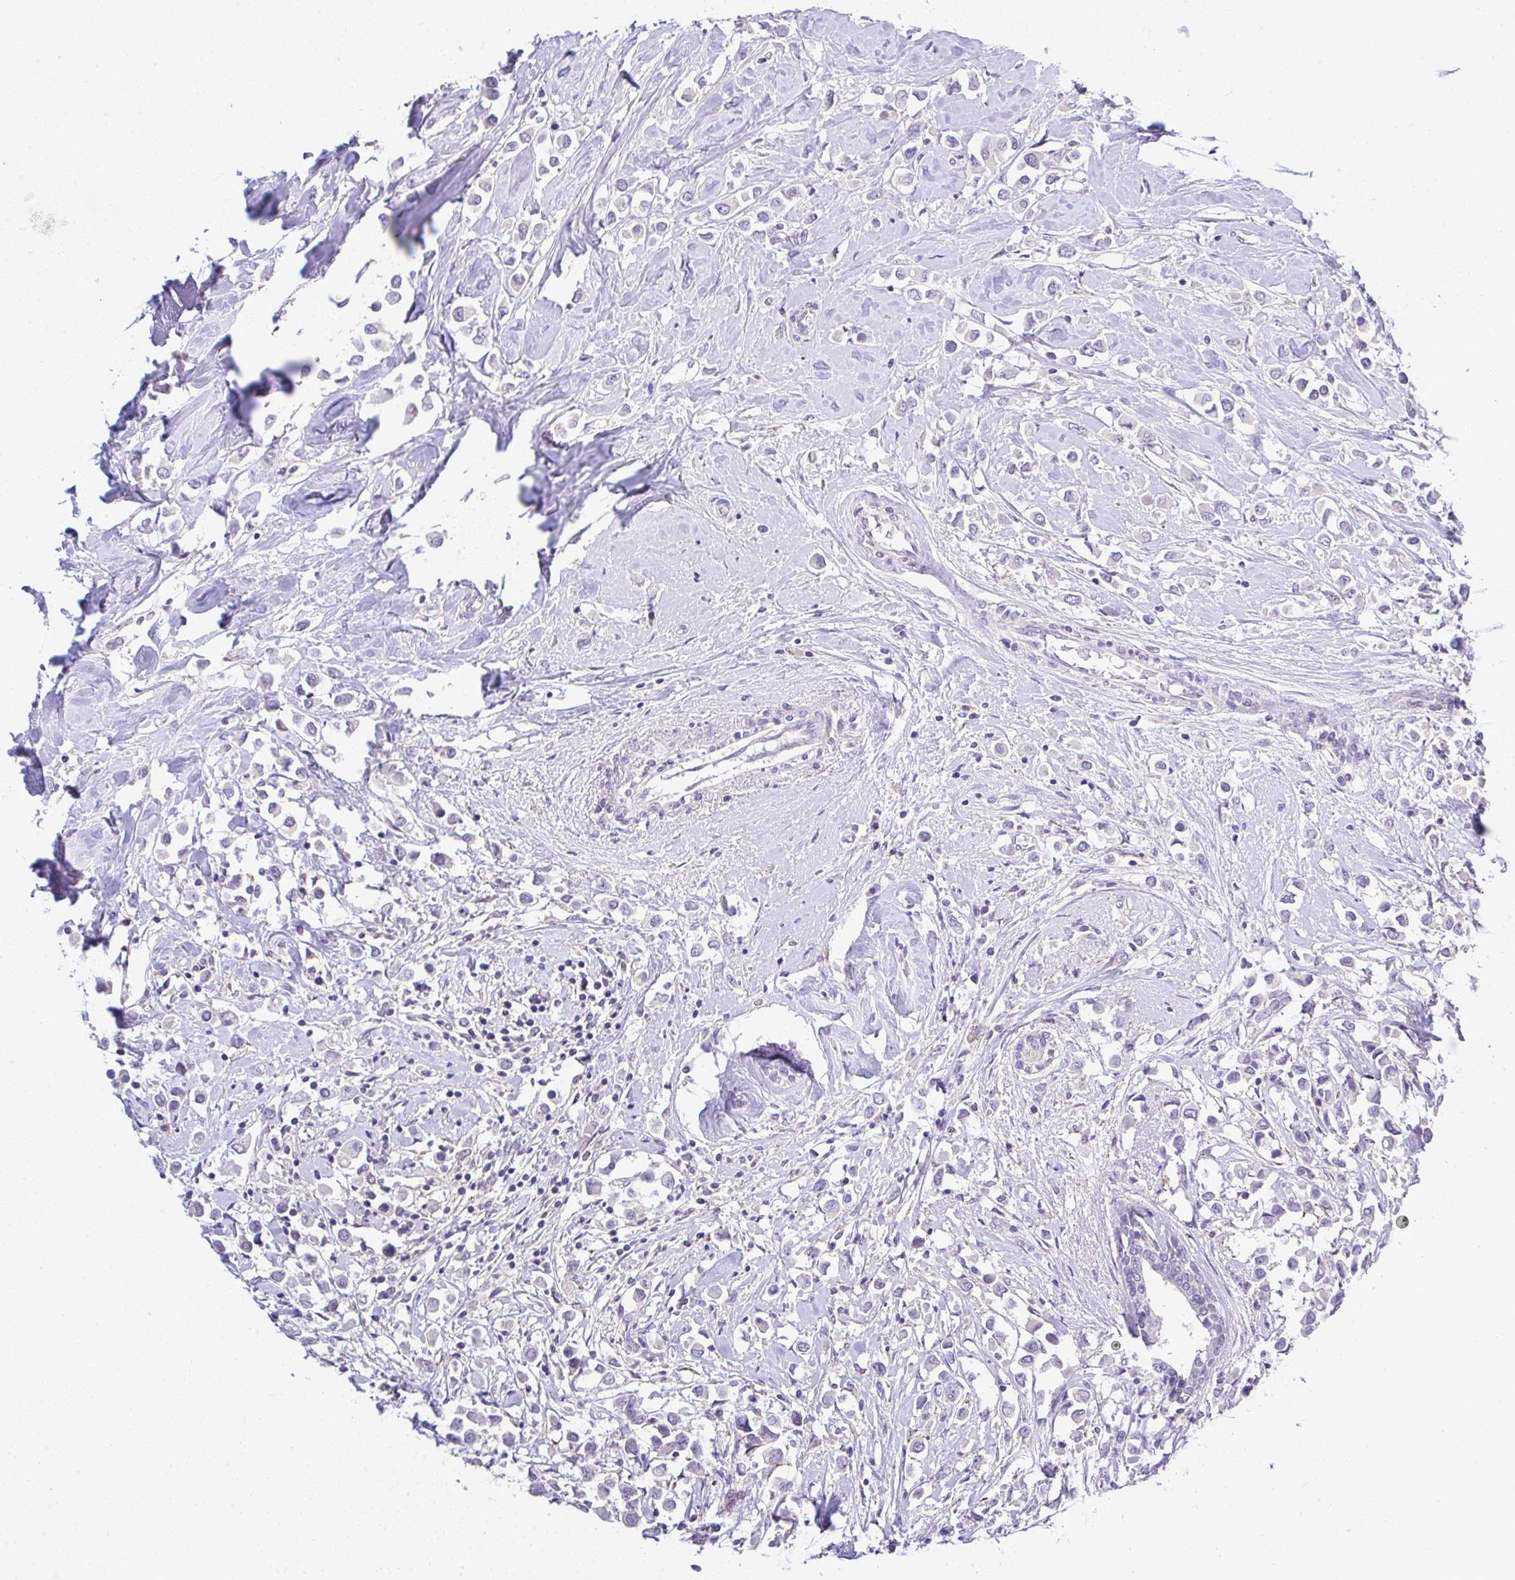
{"staining": {"intensity": "negative", "quantity": "none", "location": "none"}, "tissue": "breast cancer", "cell_type": "Tumor cells", "image_type": "cancer", "snomed": [{"axis": "morphology", "description": "Duct carcinoma"}, {"axis": "topography", "description": "Breast"}], "caption": "Human breast cancer stained for a protein using immunohistochemistry demonstrates no positivity in tumor cells.", "gene": "CTU1", "patient": {"sex": "female", "age": 61}}